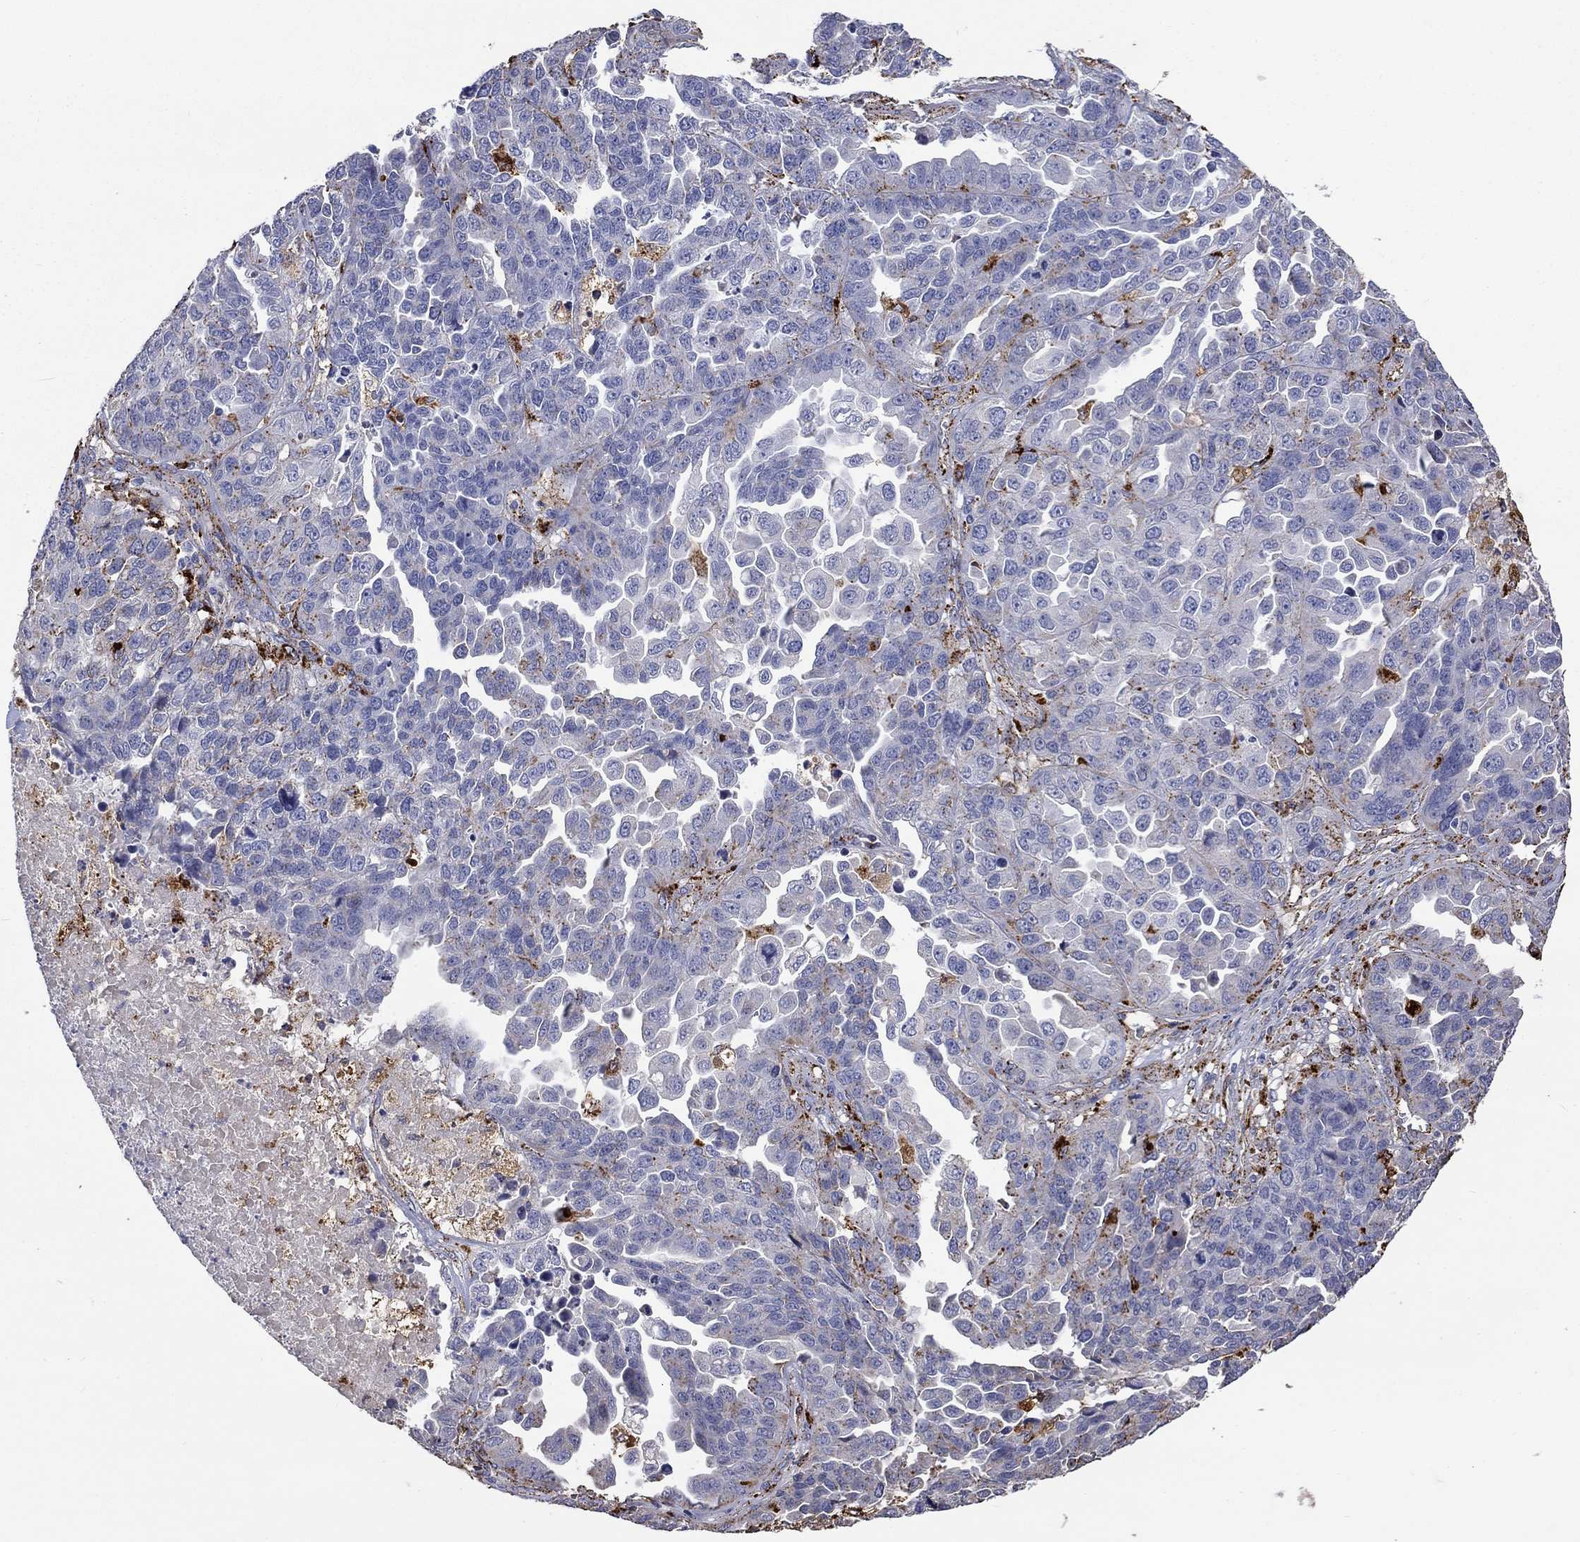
{"staining": {"intensity": "negative", "quantity": "none", "location": "none"}, "tissue": "ovarian cancer", "cell_type": "Tumor cells", "image_type": "cancer", "snomed": [{"axis": "morphology", "description": "Cystadenocarcinoma, serous, NOS"}, {"axis": "topography", "description": "Ovary"}], "caption": "Immunohistochemistry (IHC) of human ovarian cancer (serous cystadenocarcinoma) exhibits no expression in tumor cells.", "gene": "CTSB", "patient": {"sex": "female", "age": 87}}